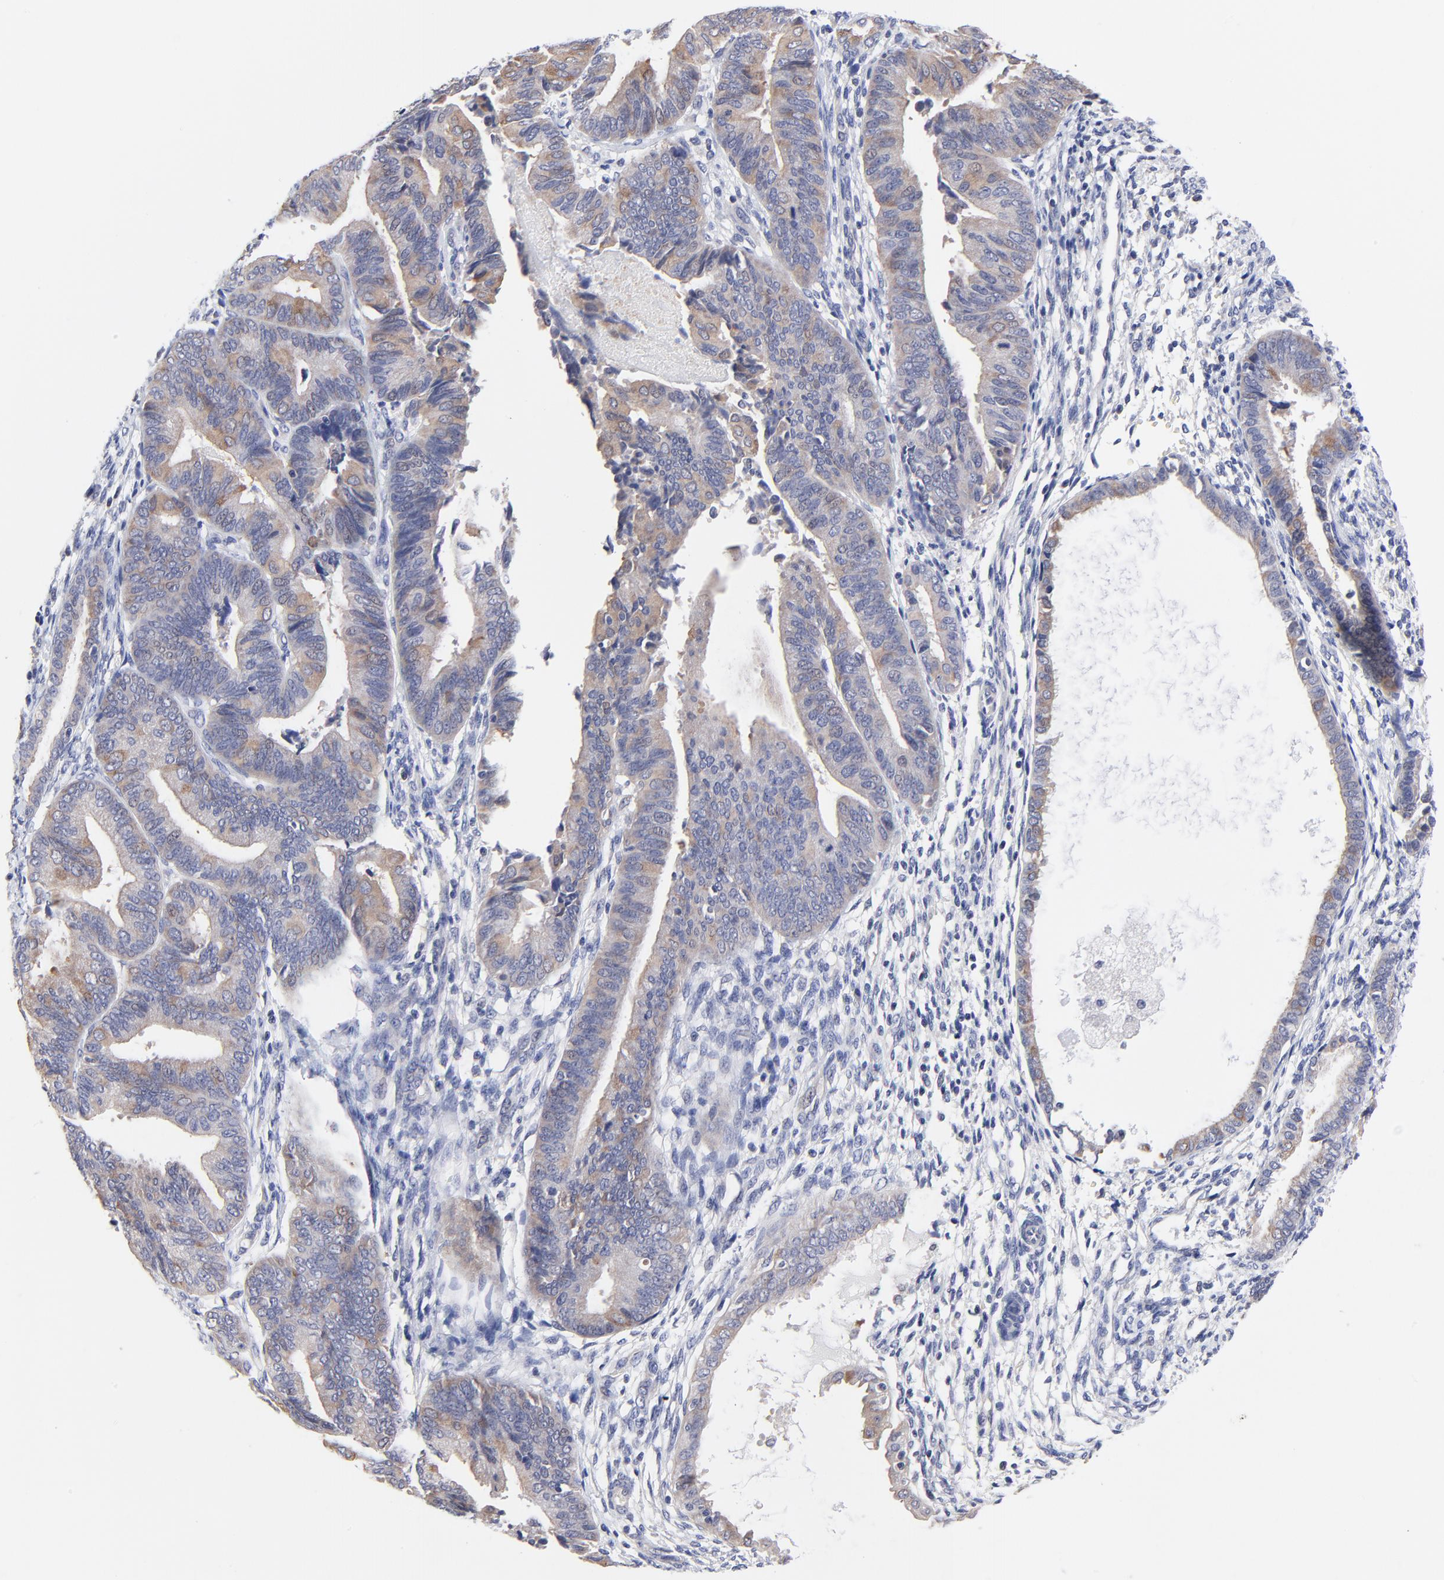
{"staining": {"intensity": "moderate", "quantity": "25%-75%", "location": "cytoplasmic/membranous"}, "tissue": "endometrial cancer", "cell_type": "Tumor cells", "image_type": "cancer", "snomed": [{"axis": "morphology", "description": "Adenocarcinoma, NOS"}, {"axis": "topography", "description": "Endometrium"}], "caption": "Endometrial cancer tissue displays moderate cytoplasmic/membranous expression in about 25%-75% of tumor cells", "gene": "FBXO8", "patient": {"sex": "female", "age": 63}}